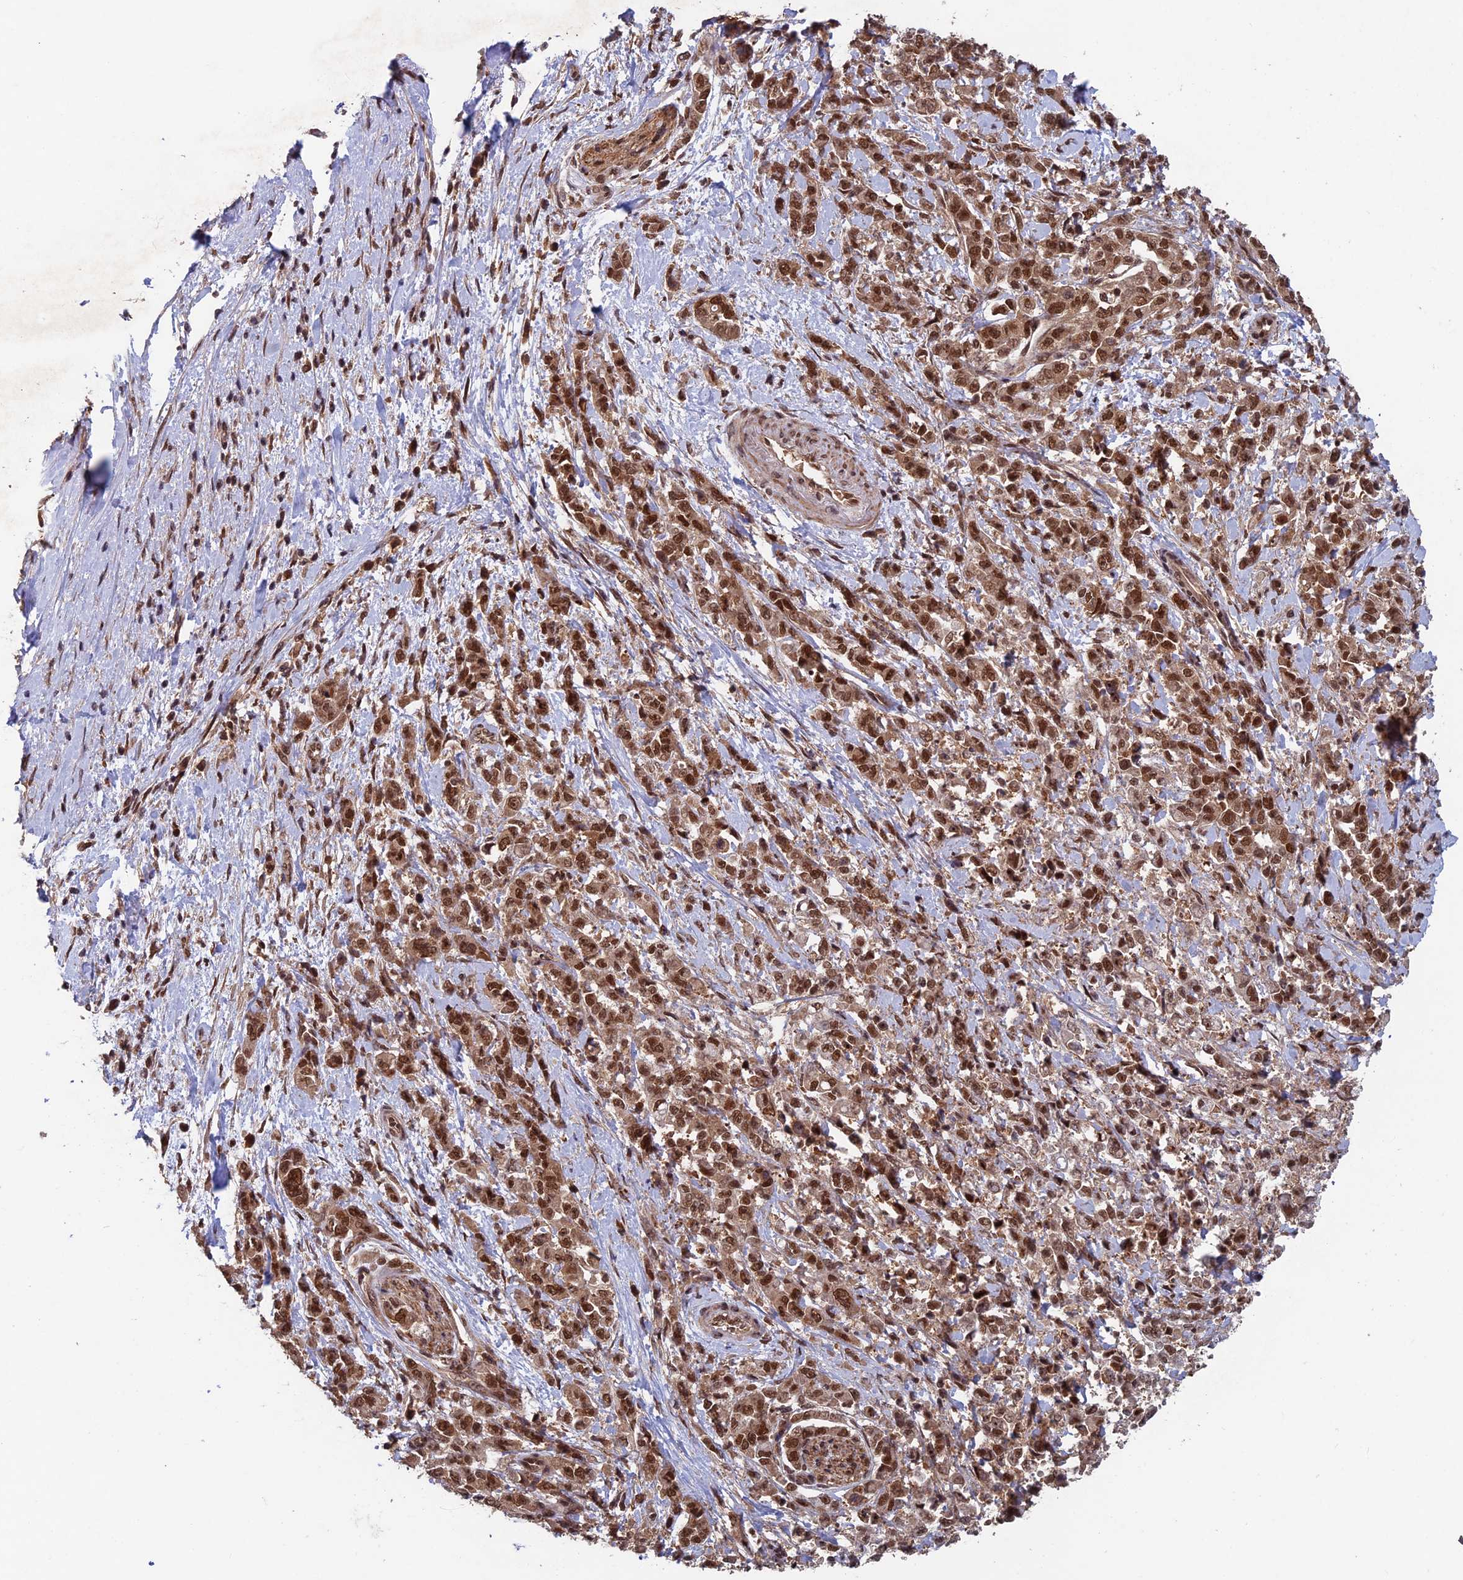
{"staining": {"intensity": "moderate", "quantity": ">75%", "location": "nuclear"}, "tissue": "pancreatic cancer", "cell_type": "Tumor cells", "image_type": "cancer", "snomed": [{"axis": "morphology", "description": "Normal tissue, NOS"}, {"axis": "morphology", "description": "Adenocarcinoma, NOS"}, {"axis": "topography", "description": "Pancreas"}], "caption": "IHC of human pancreatic cancer reveals medium levels of moderate nuclear expression in about >75% of tumor cells.", "gene": "FAM53C", "patient": {"sex": "female", "age": 64}}